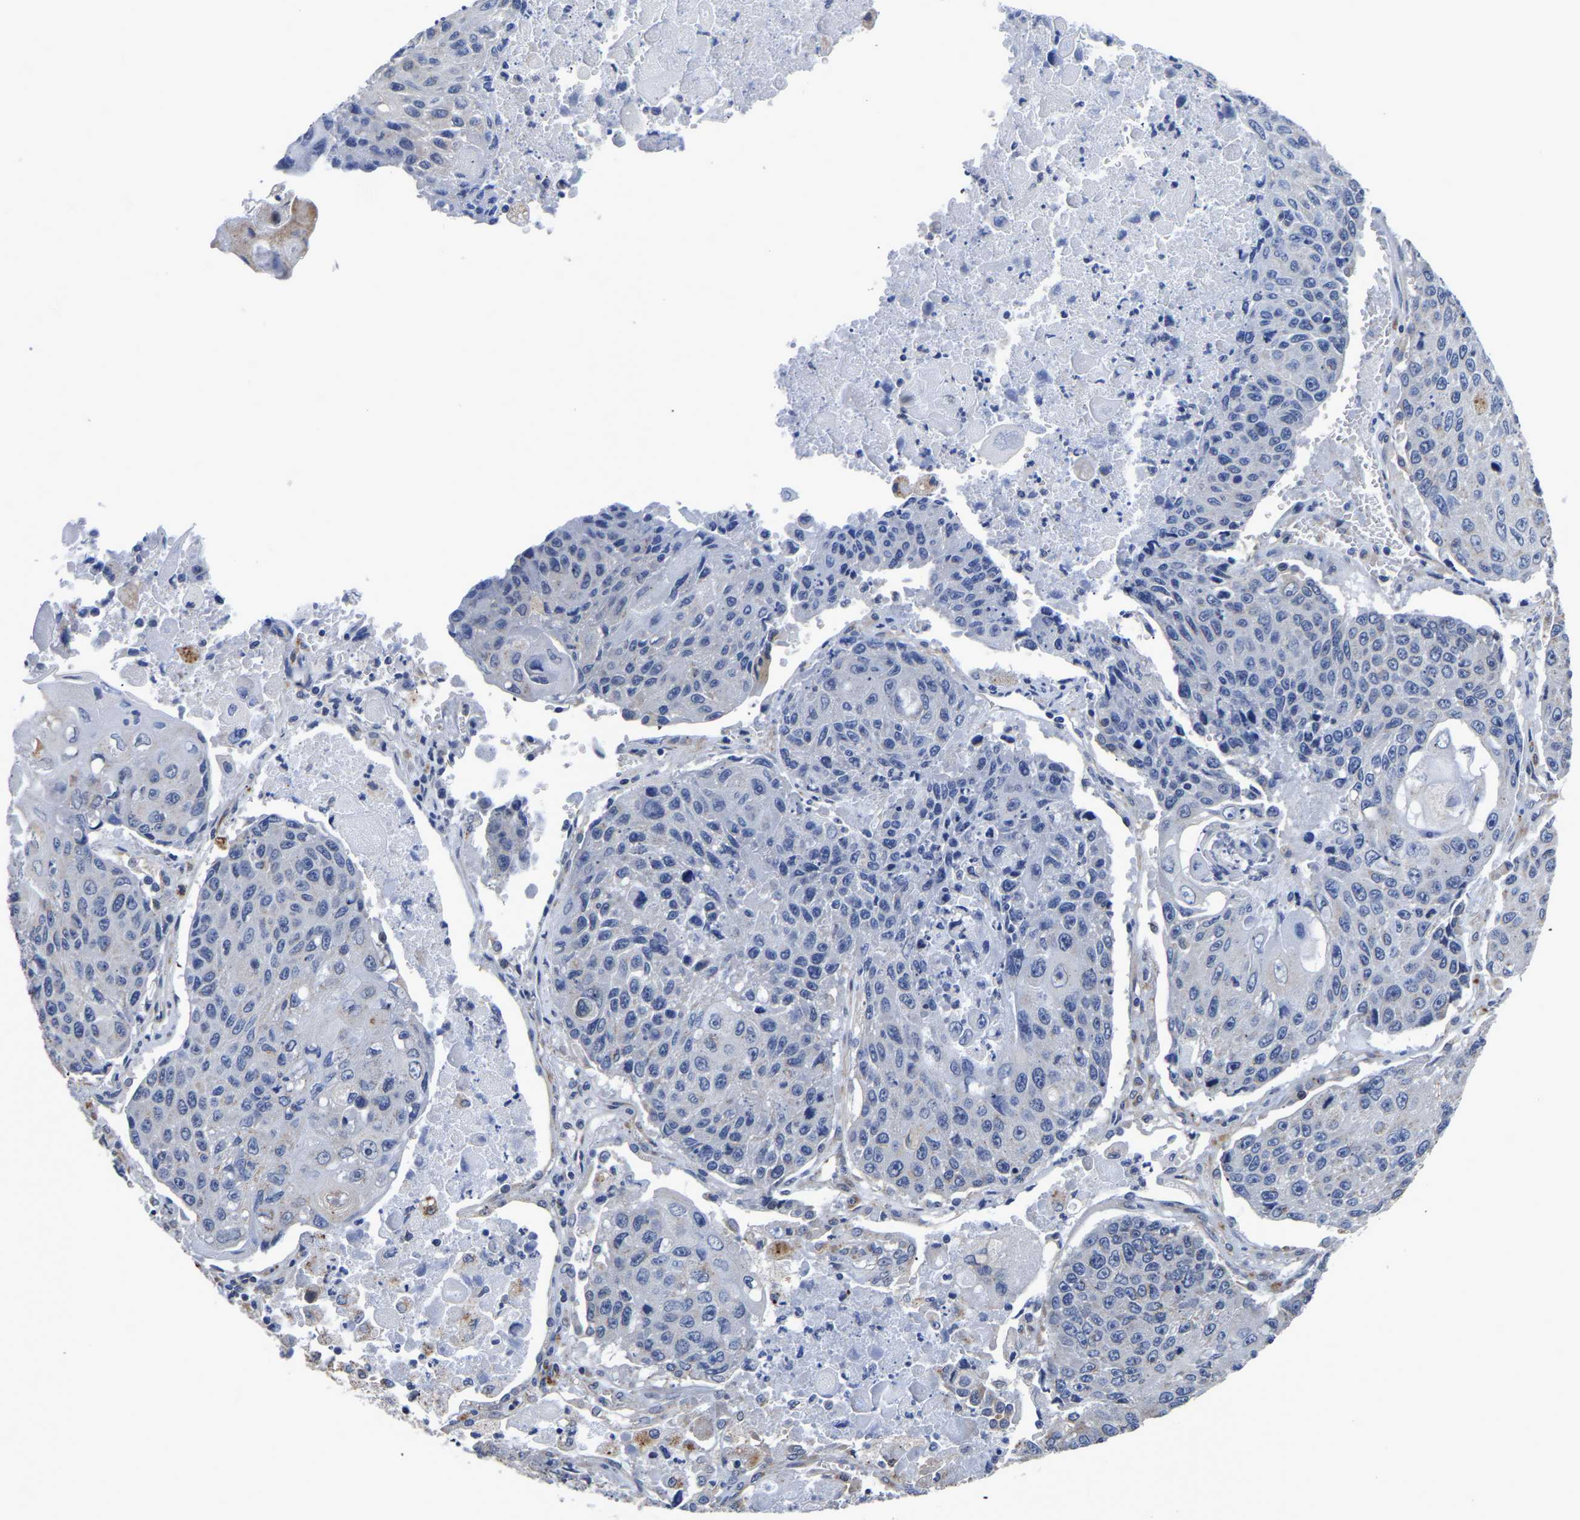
{"staining": {"intensity": "negative", "quantity": "none", "location": "none"}, "tissue": "lung cancer", "cell_type": "Tumor cells", "image_type": "cancer", "snomed": [{"axis": "morphology", "description": "Squamous cell carcinoma, NOS"}, {"axis": "topography", "description": "Lung"}], "caption": "A photomicrograph of lung cancer stained for a protein exhibits no brown staining in tumor cells.", "gene": "PDLIM7", "patient": {"sex": "male", "age": 61}}